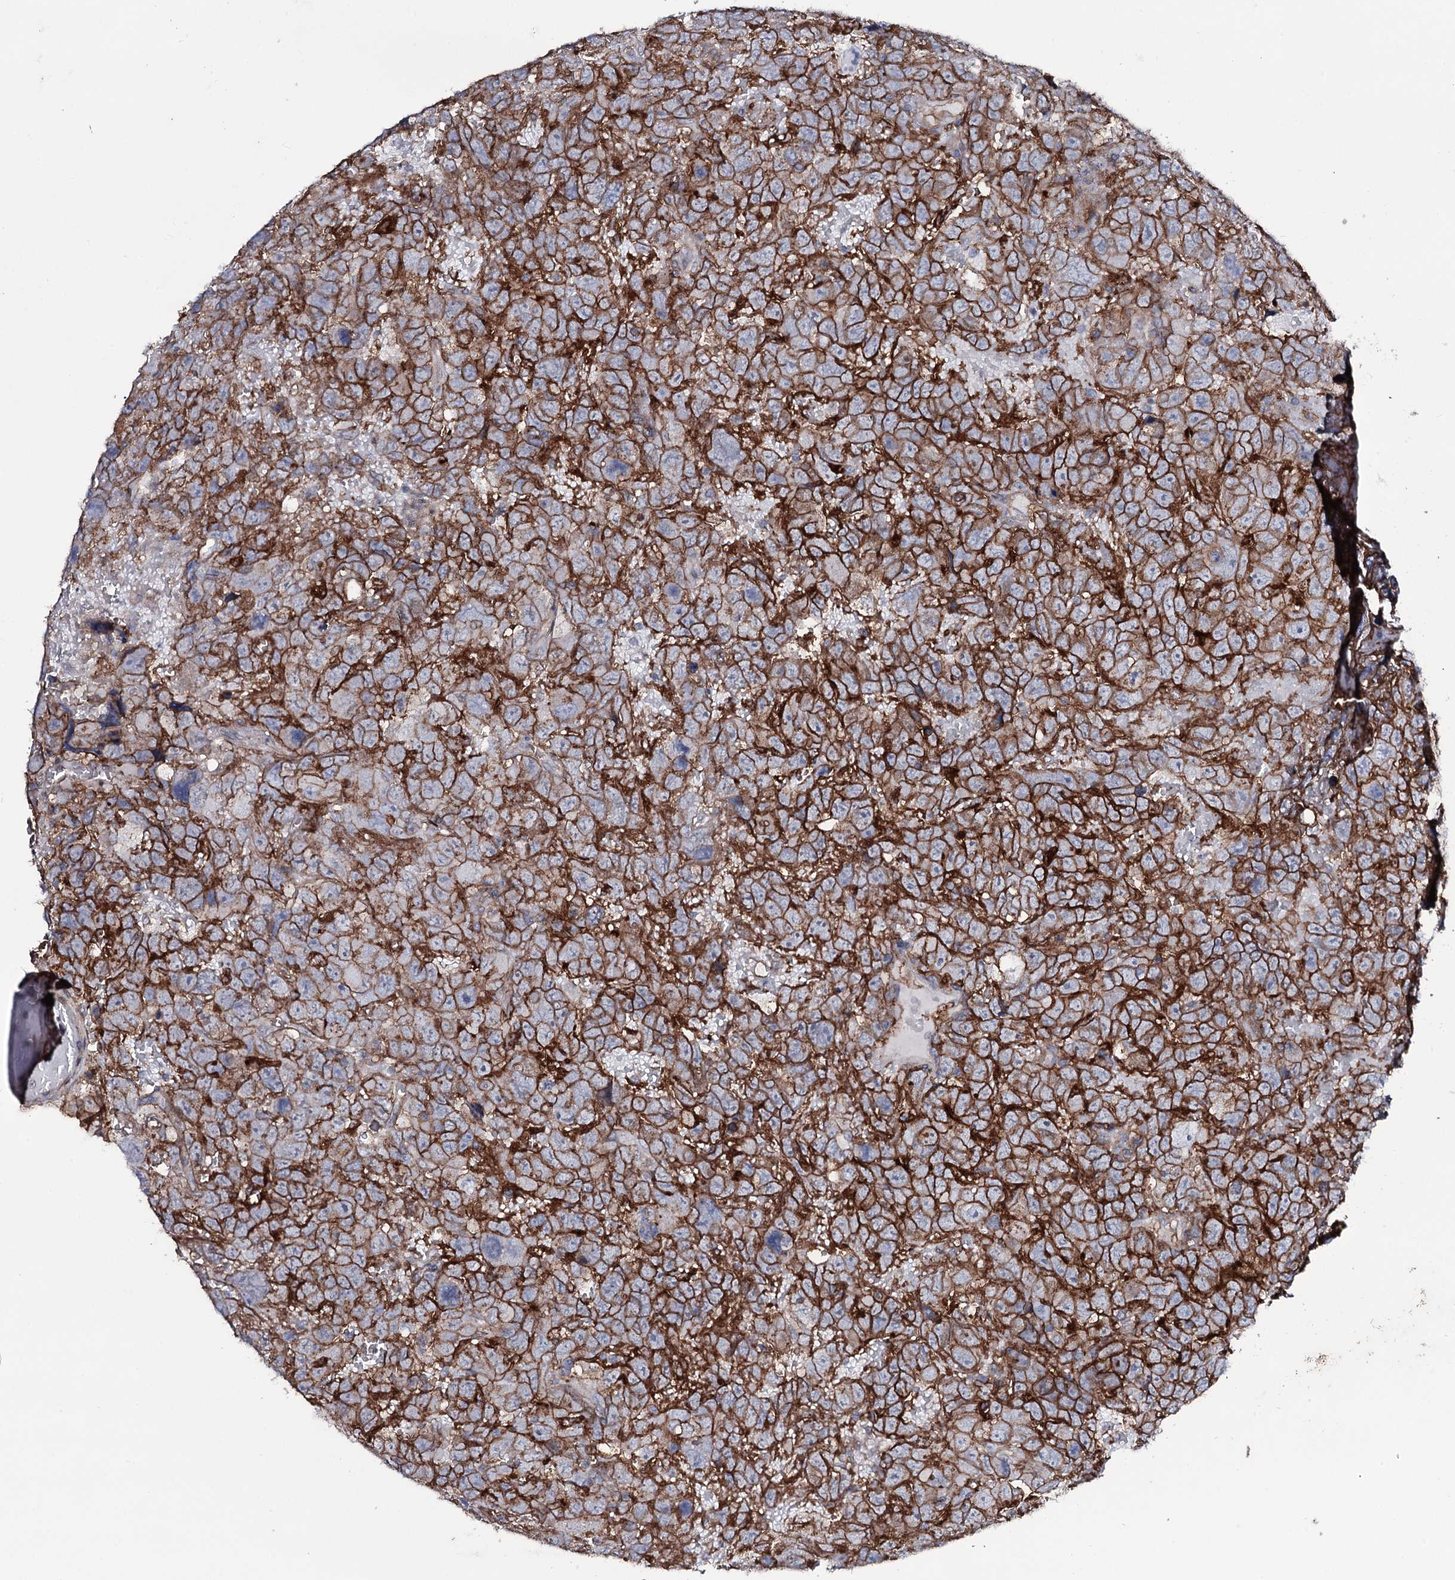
{"staining": {"intensity": "strong", "quantity": ">75%", "location": "cytoplasmic/membranous"}, "tissue": "testis cancer", "cell_type": "Tumor cells", "image_type": "cancer", "snomed": [{"axis": "morphology", "description": "Carcinoma, Embryonal, NOS"}, {"axis": "topography", "description": "Testis"}], "caption": "Strong cytoplasmic/membranous protein staining is seen in approximately >75% of tumor cells in testis cancer. The staining is performed using DAB (3,3'-diaminobenzidine) brown chromogen to label protein expression. The nuclei are counter-stained blue using hematoxylin.", "gene": "SNAP23", "patient": {"sex": "male", "age": 45}}